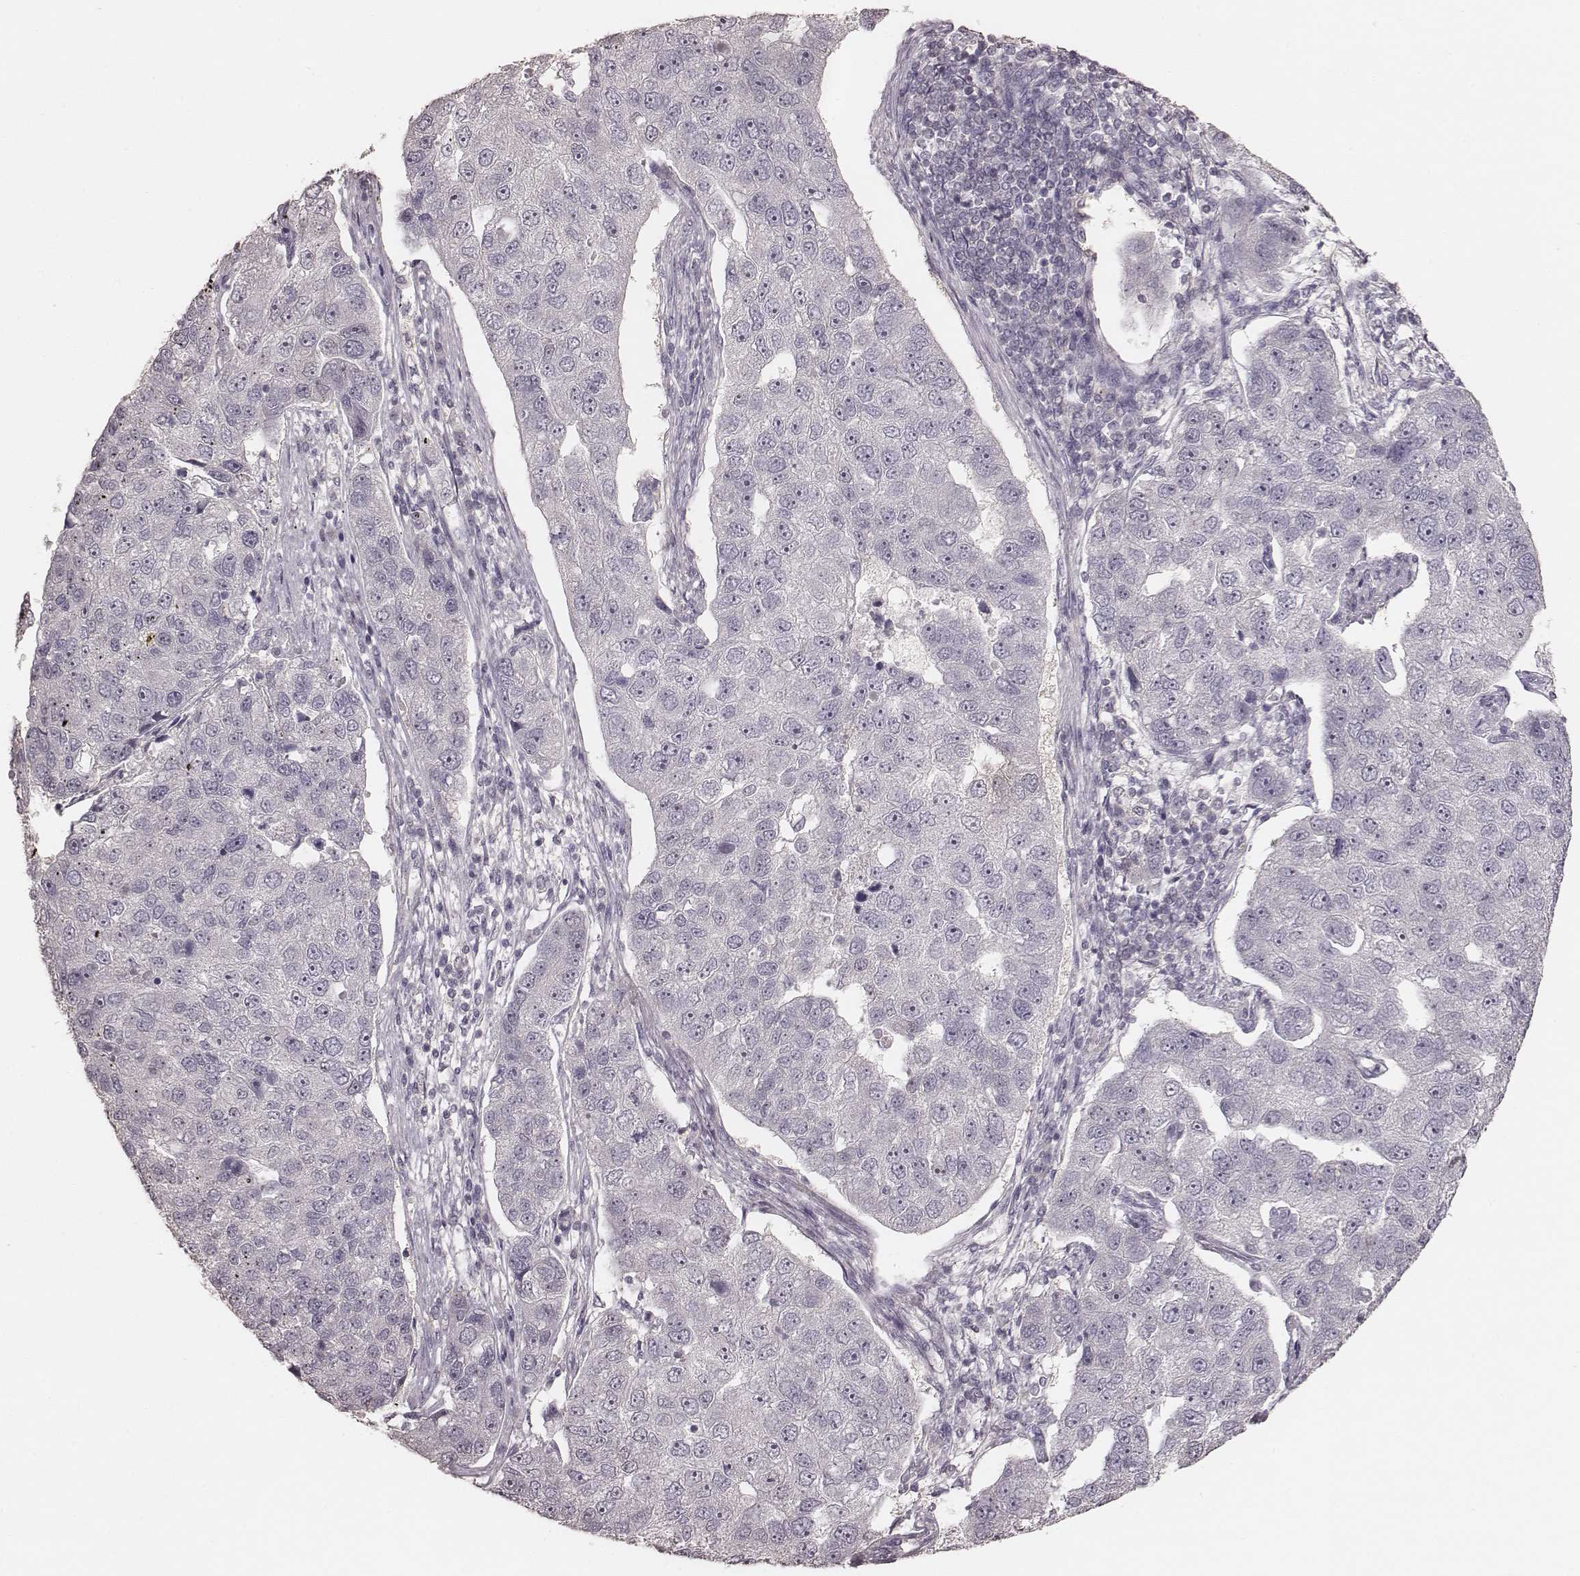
{"staining": {"intensity": "negative", "quantity": "none", "location": "none"}, "tissue": "pancreatic cancer", "cell_type": "Tumor cells", "image_type": "cancer", "snomed": [{"axis": "morphology", "description": "Adenocarcinoma, NOS"}, {"axis": "topography", "description": "Pancreas"}], "caption": "Immunohistochemistry of adenocarcinoma (pancreatic) shows no positivity in tumor cells.", "gene": "LY6K", "patient": {"sex": "female", "age": 61}}